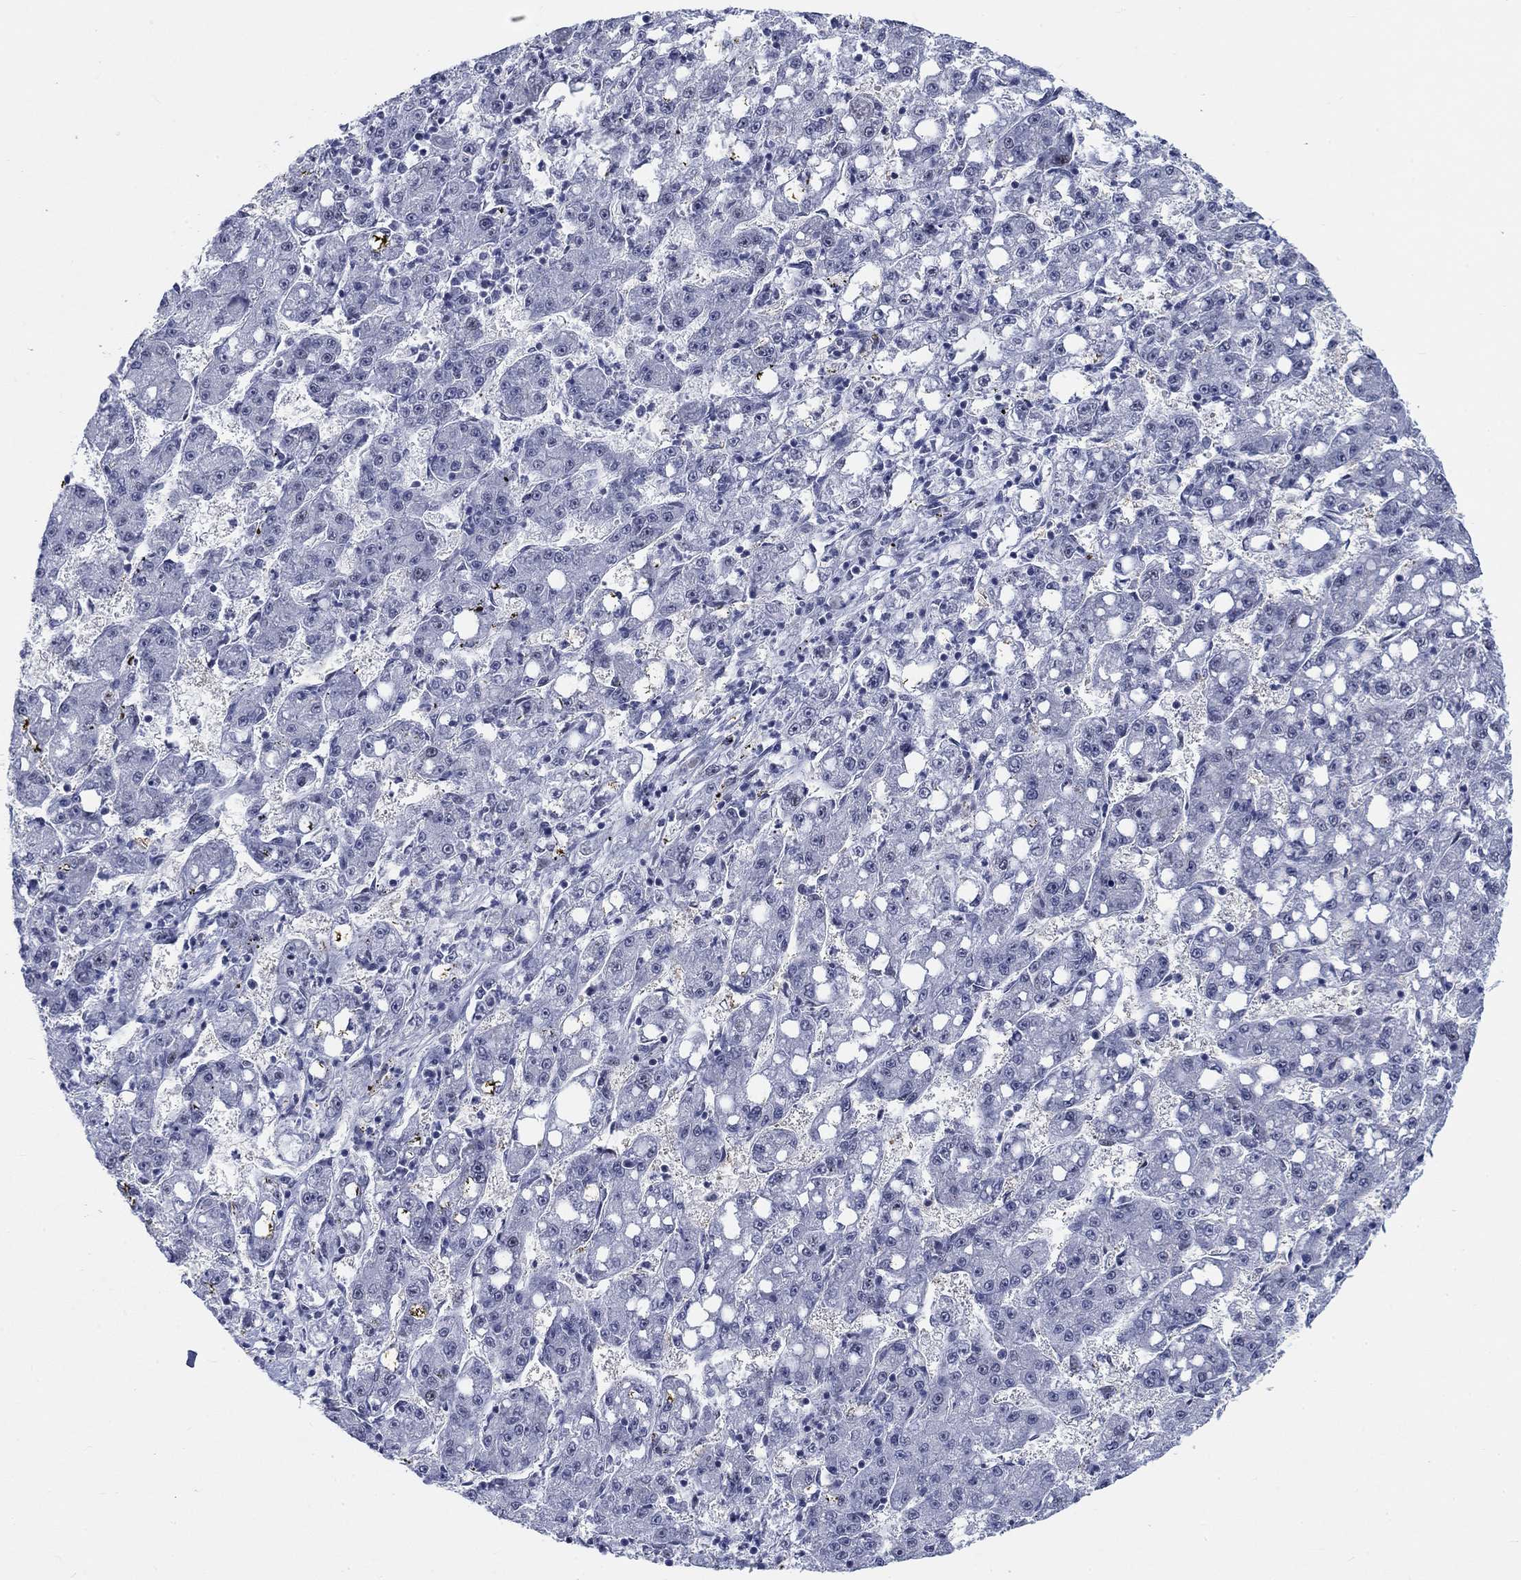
{"staining": {"intensity": "negative", "quantity": "none", "location": "none"}, "tissue": "liver cancer", "cell_type": "Tumor cells", "image_type": "cancer", "snomed": [{"axis": "morphology", "description": "Carcinoma, Hepatocellular, NOS"}, {"axis": "topography", "description": "Liver"}], "caption": "Protein analysis of hepatocellular carcinoma (liver) reveals no significant positivity in tumor cells.", "gene": "NEU3", "patient": {"sex": "female", "age": 65}}